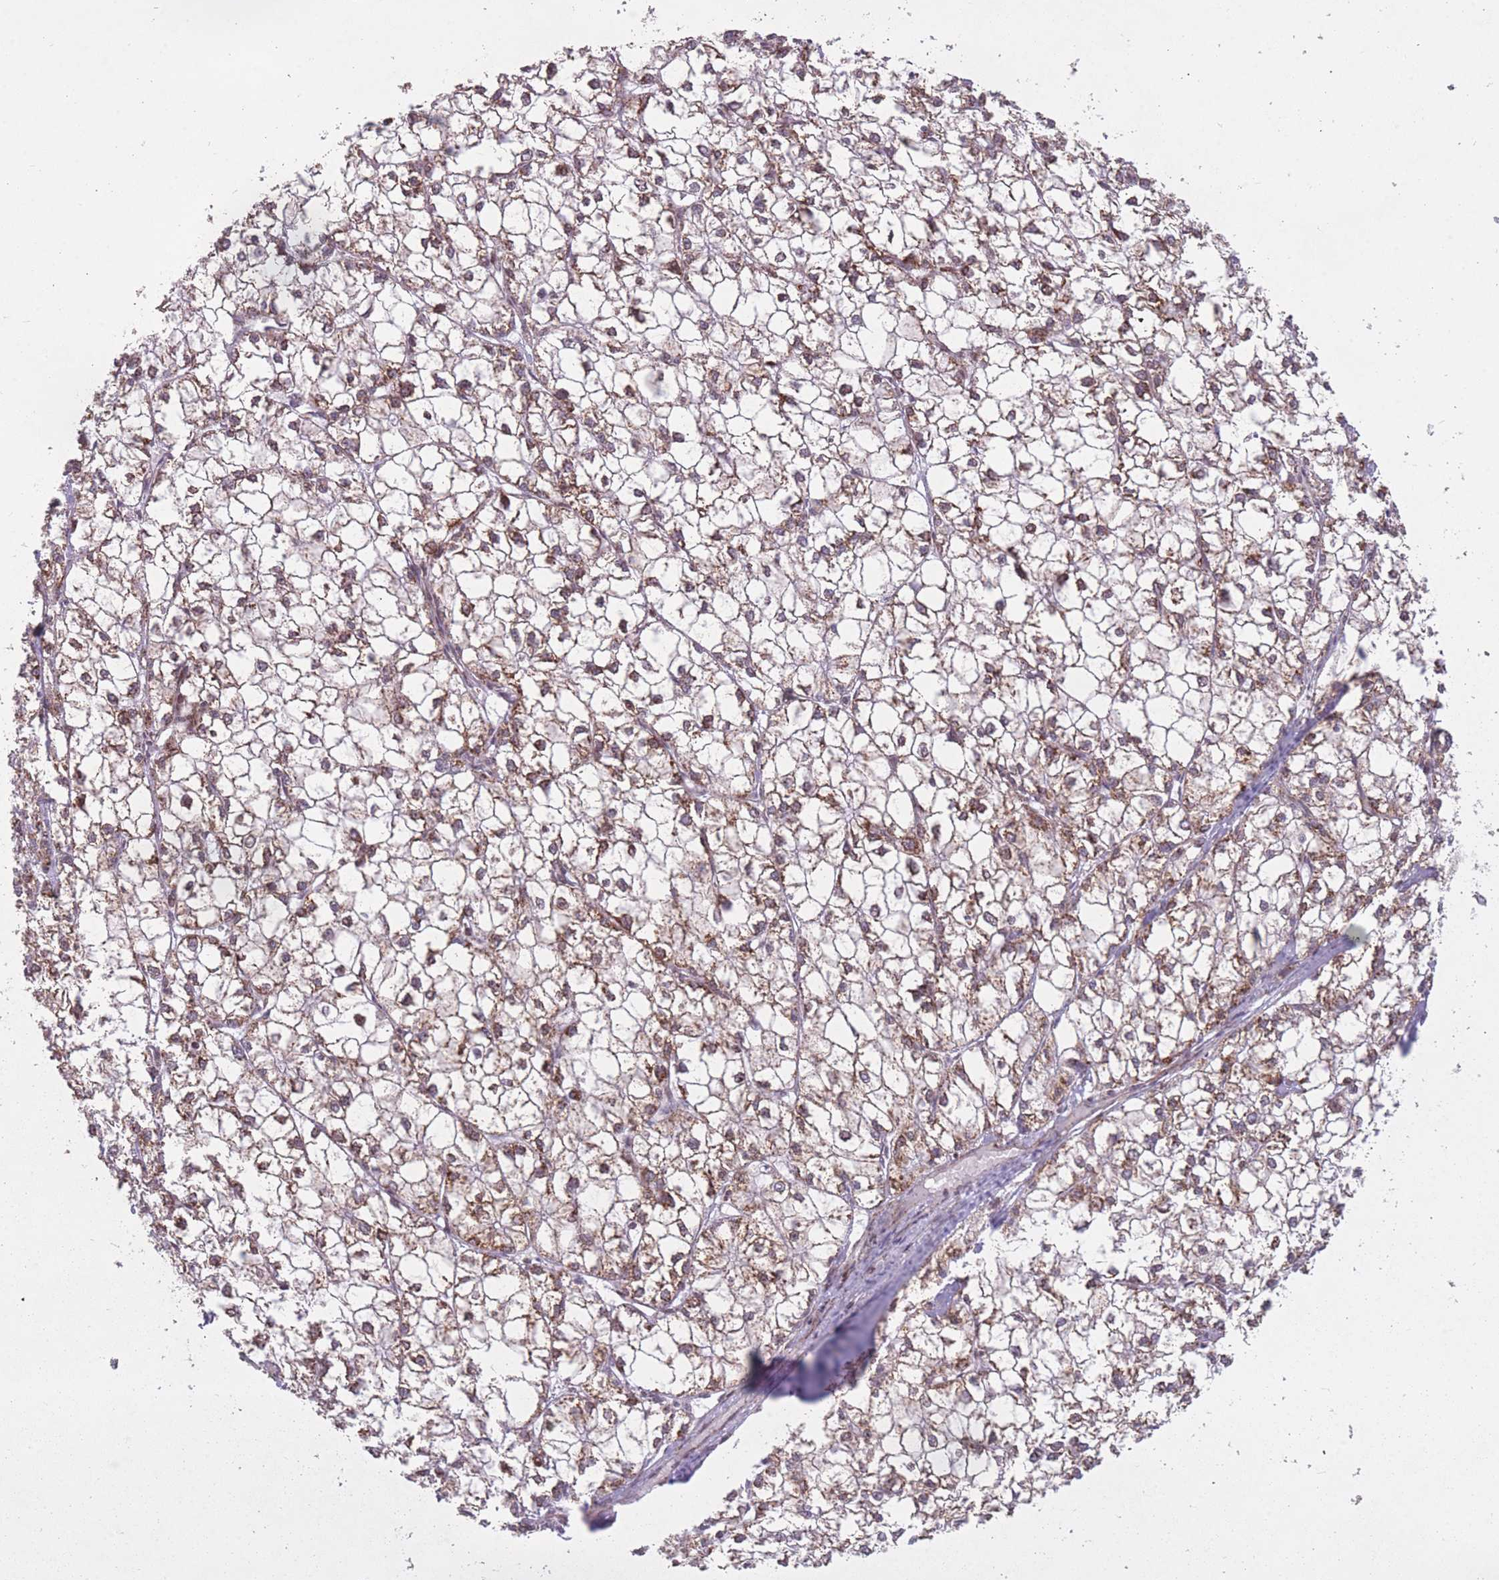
{"staining": {"intensity": "moderate", "quantity": ">75%", "location": "cytoplasmic/membranous"}, "tissue": "liver cancer", "cell_type": "Tumor cells", "image_type": "cancer", "snomed": [{"axis": "morphology", "description": "Carcinoma, Hepatocellular, NOS"}, {"axis": "topography", "description": "Liver"}], "caption": "Protein analysis of liver cancer (hepatocellular carcinoma) tissue reveals moderate cytoplasmic/membranous expression in approximately >75% of tumor cells.", "gene": "DPYSL4", "patient": {"sex": "female", "age": 43}}